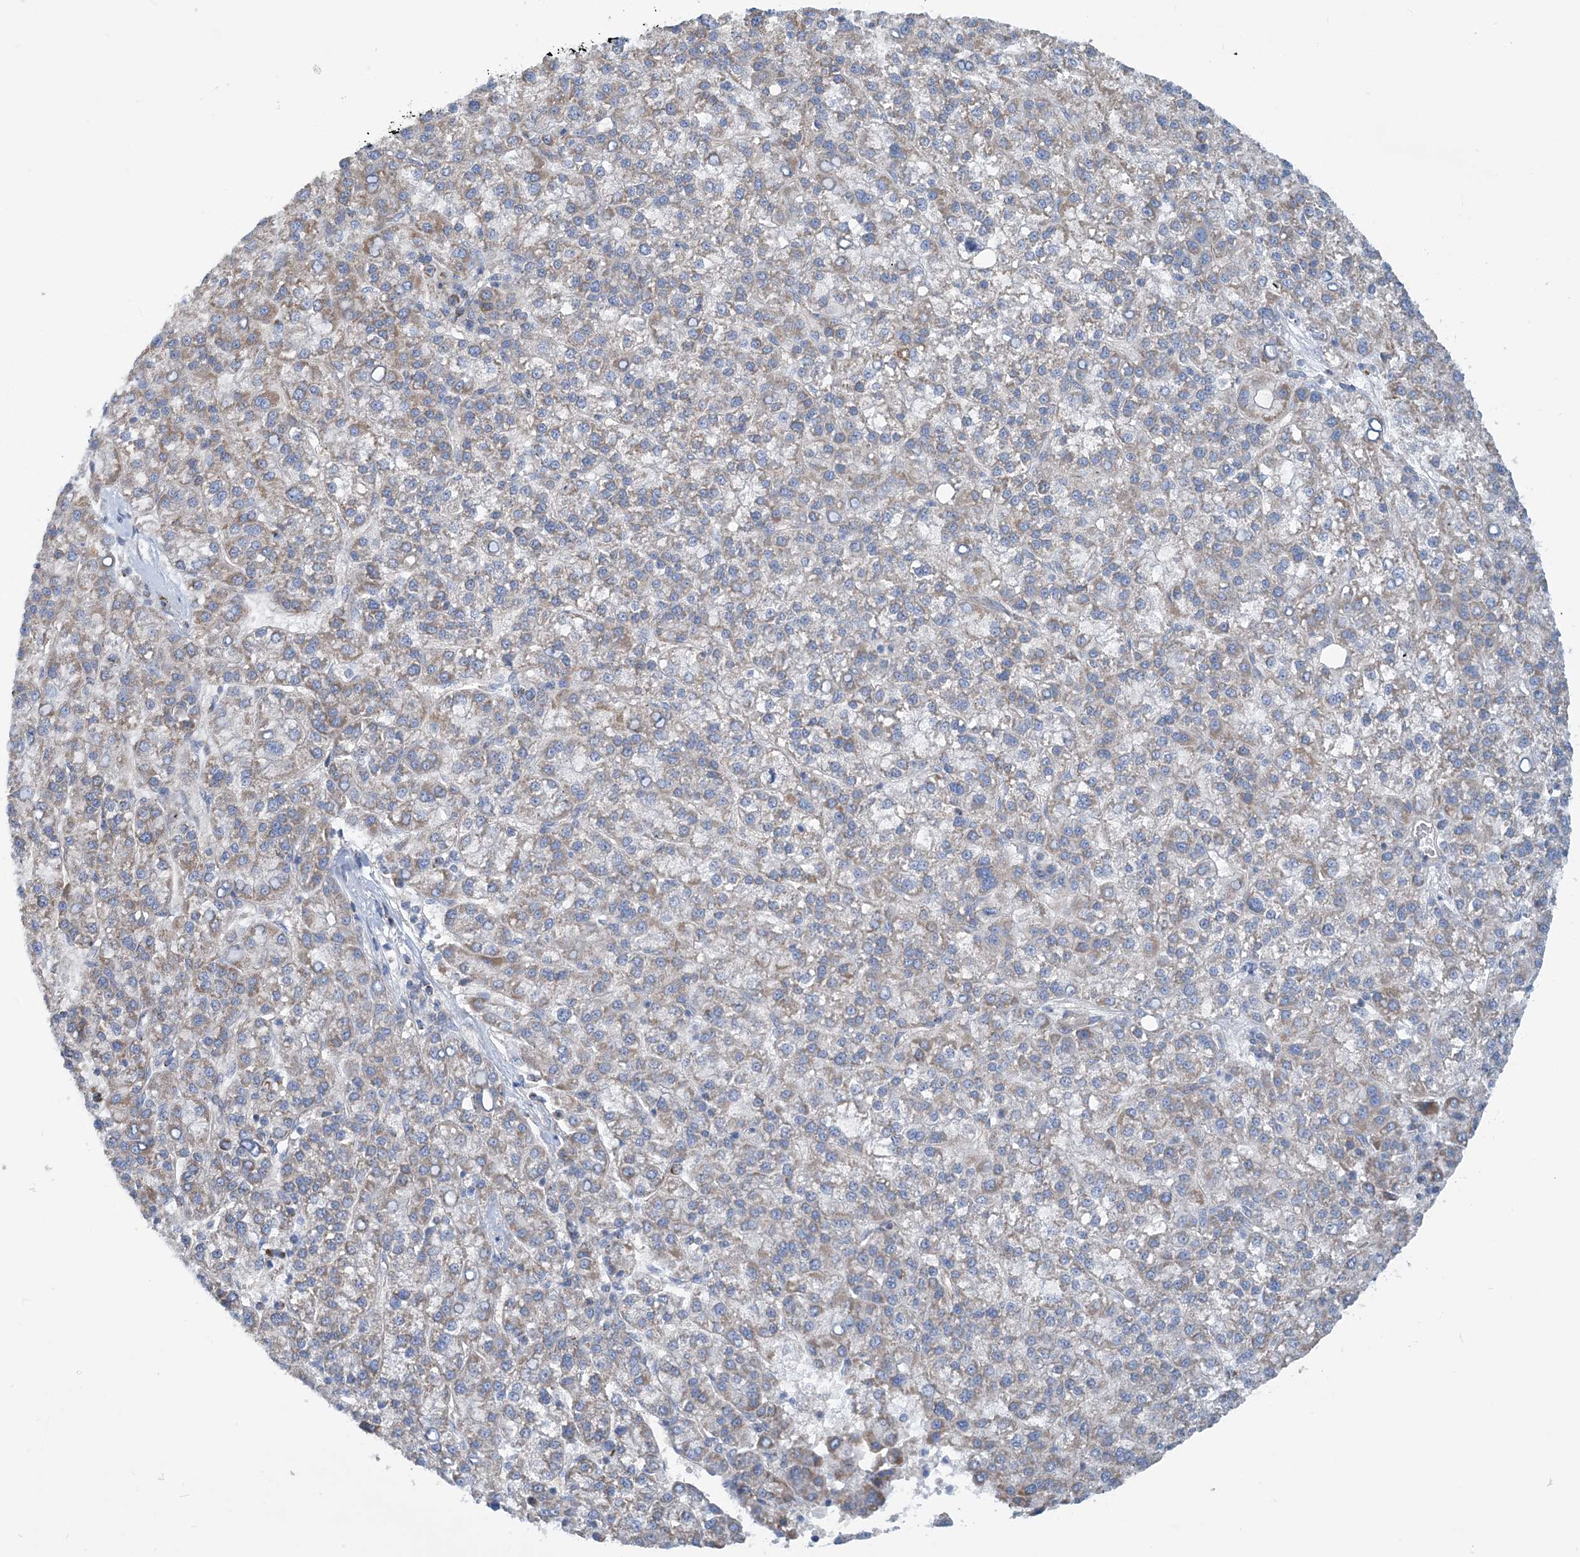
{"staining": {"intensity": "weak", "quantity": ">75%", "location": "cytoplasmic/membranous"}, "tissue": "liver cancer", "cell_type": "Tumor cells", "image_type": "cancer", "snomed": [{"axis": "morphology", "description": "Carcinoma, Hepatocellular, NOS"}, {"axis": "topography", "description": "Liver"}], "caption": "Brown immunohistochemical staining in human liver cancer (hepatocellular carcinoma) shows weak cytoplasmic/membranous expression in approximately >75% of tumor cells. Nuclei are stained in blue.", "gene": "PHOSPHO2", "patient": {"sex": "female", "age": 58}}